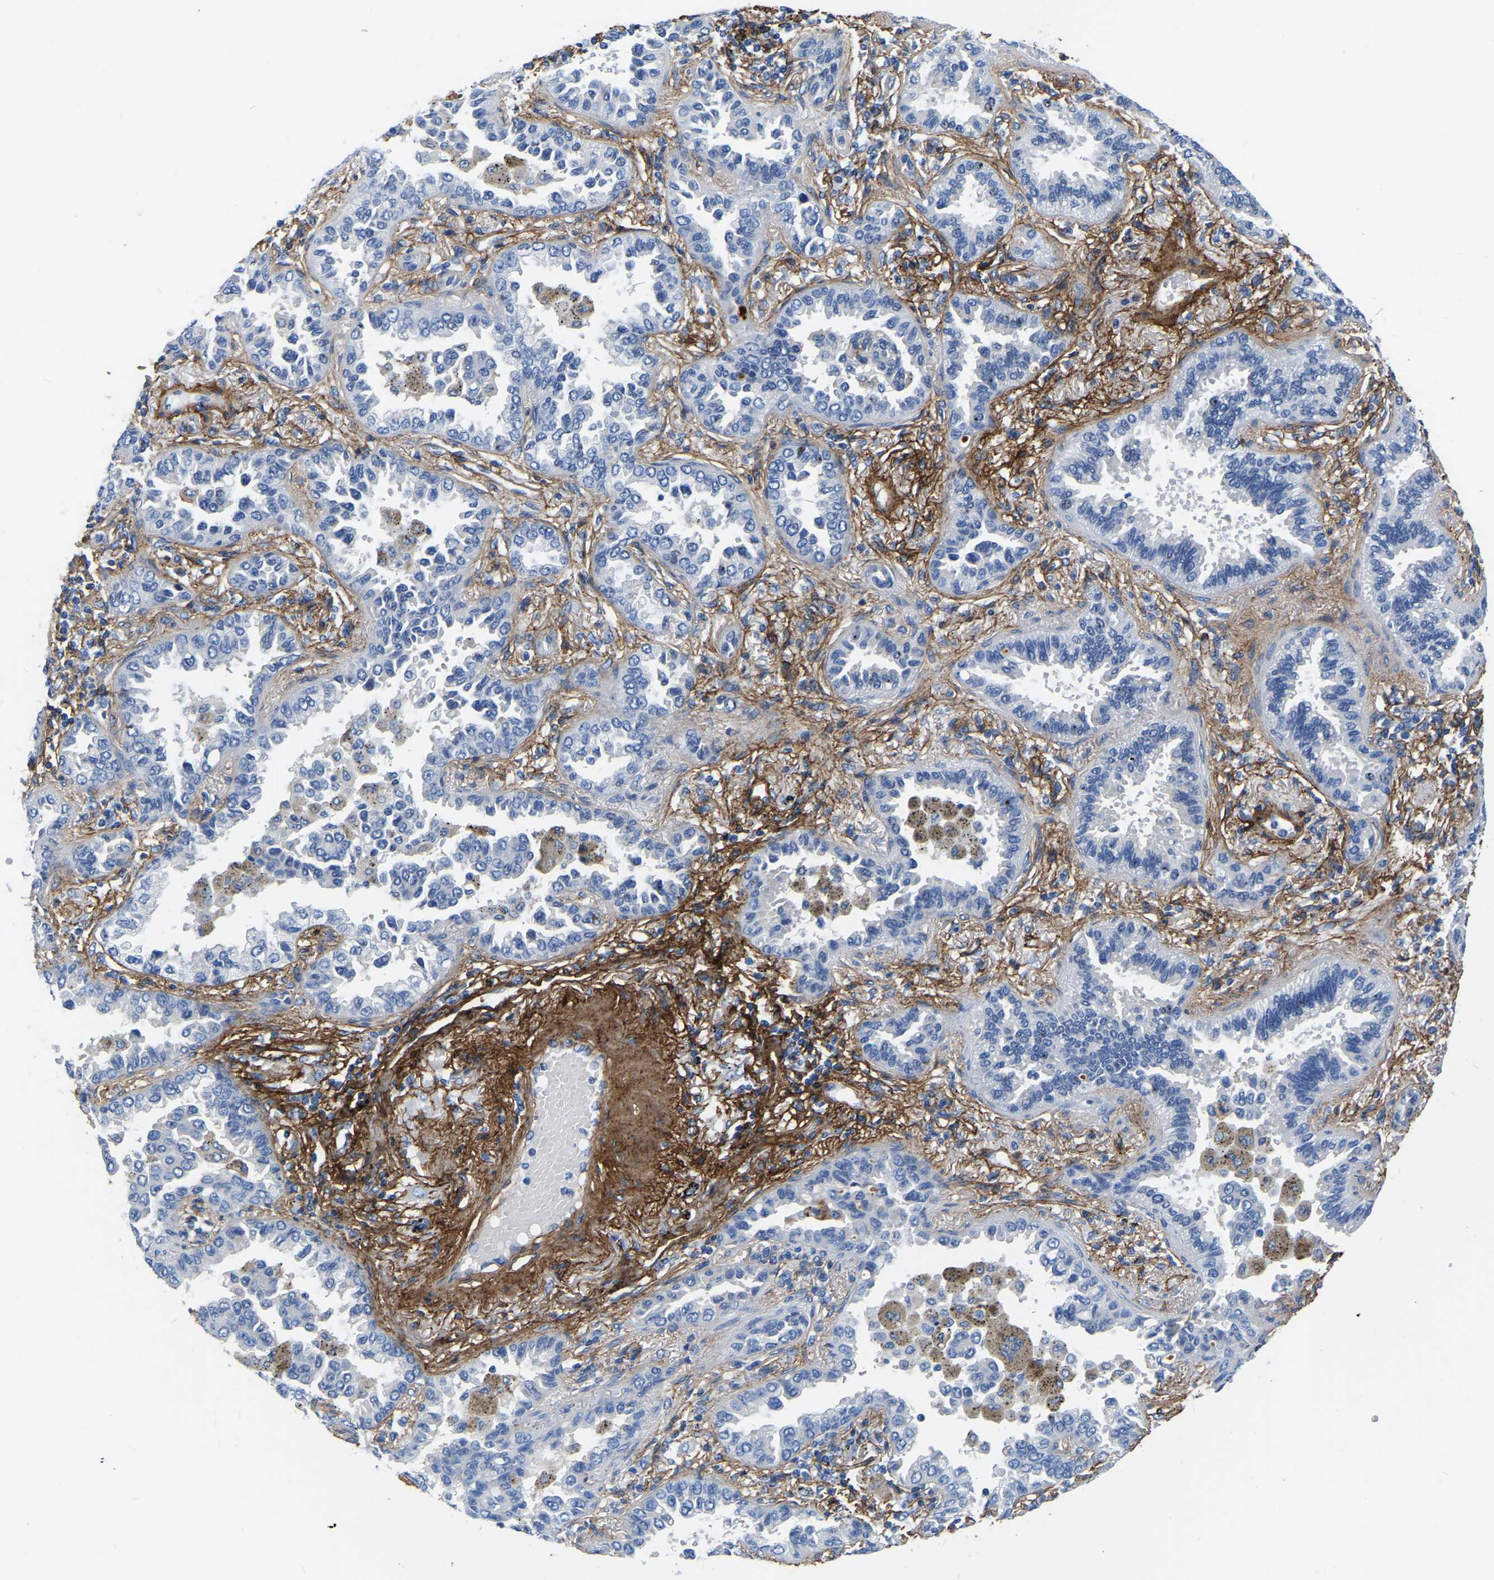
{"staining": {"intensity": "negative", "quantity": "none", "location": "none"}, "tissue": "lung cancer", "cell_type": "Tumor cells", "image_type": "cancer", "snomed": [{"axis": "morphology", "description": "Normal tissue, NOS"}, {"axis": "morphology", "description": "Adenocarcinoma, NOS"}, {"axis": "topography", "description": "Lung"}], "caption": "Immunohistochemical staining of human lung adenocarcinoma displays no significant positivity in tumor cells. (Stains: DAB (3,3'-diaminobenzidine) immunohistochemistry with hematoxylin counter stain, Microscopy: brightfield microscopy at high magnification).", "gene": "COL6A1", "patient": {"sex": "male", "age": 59}}